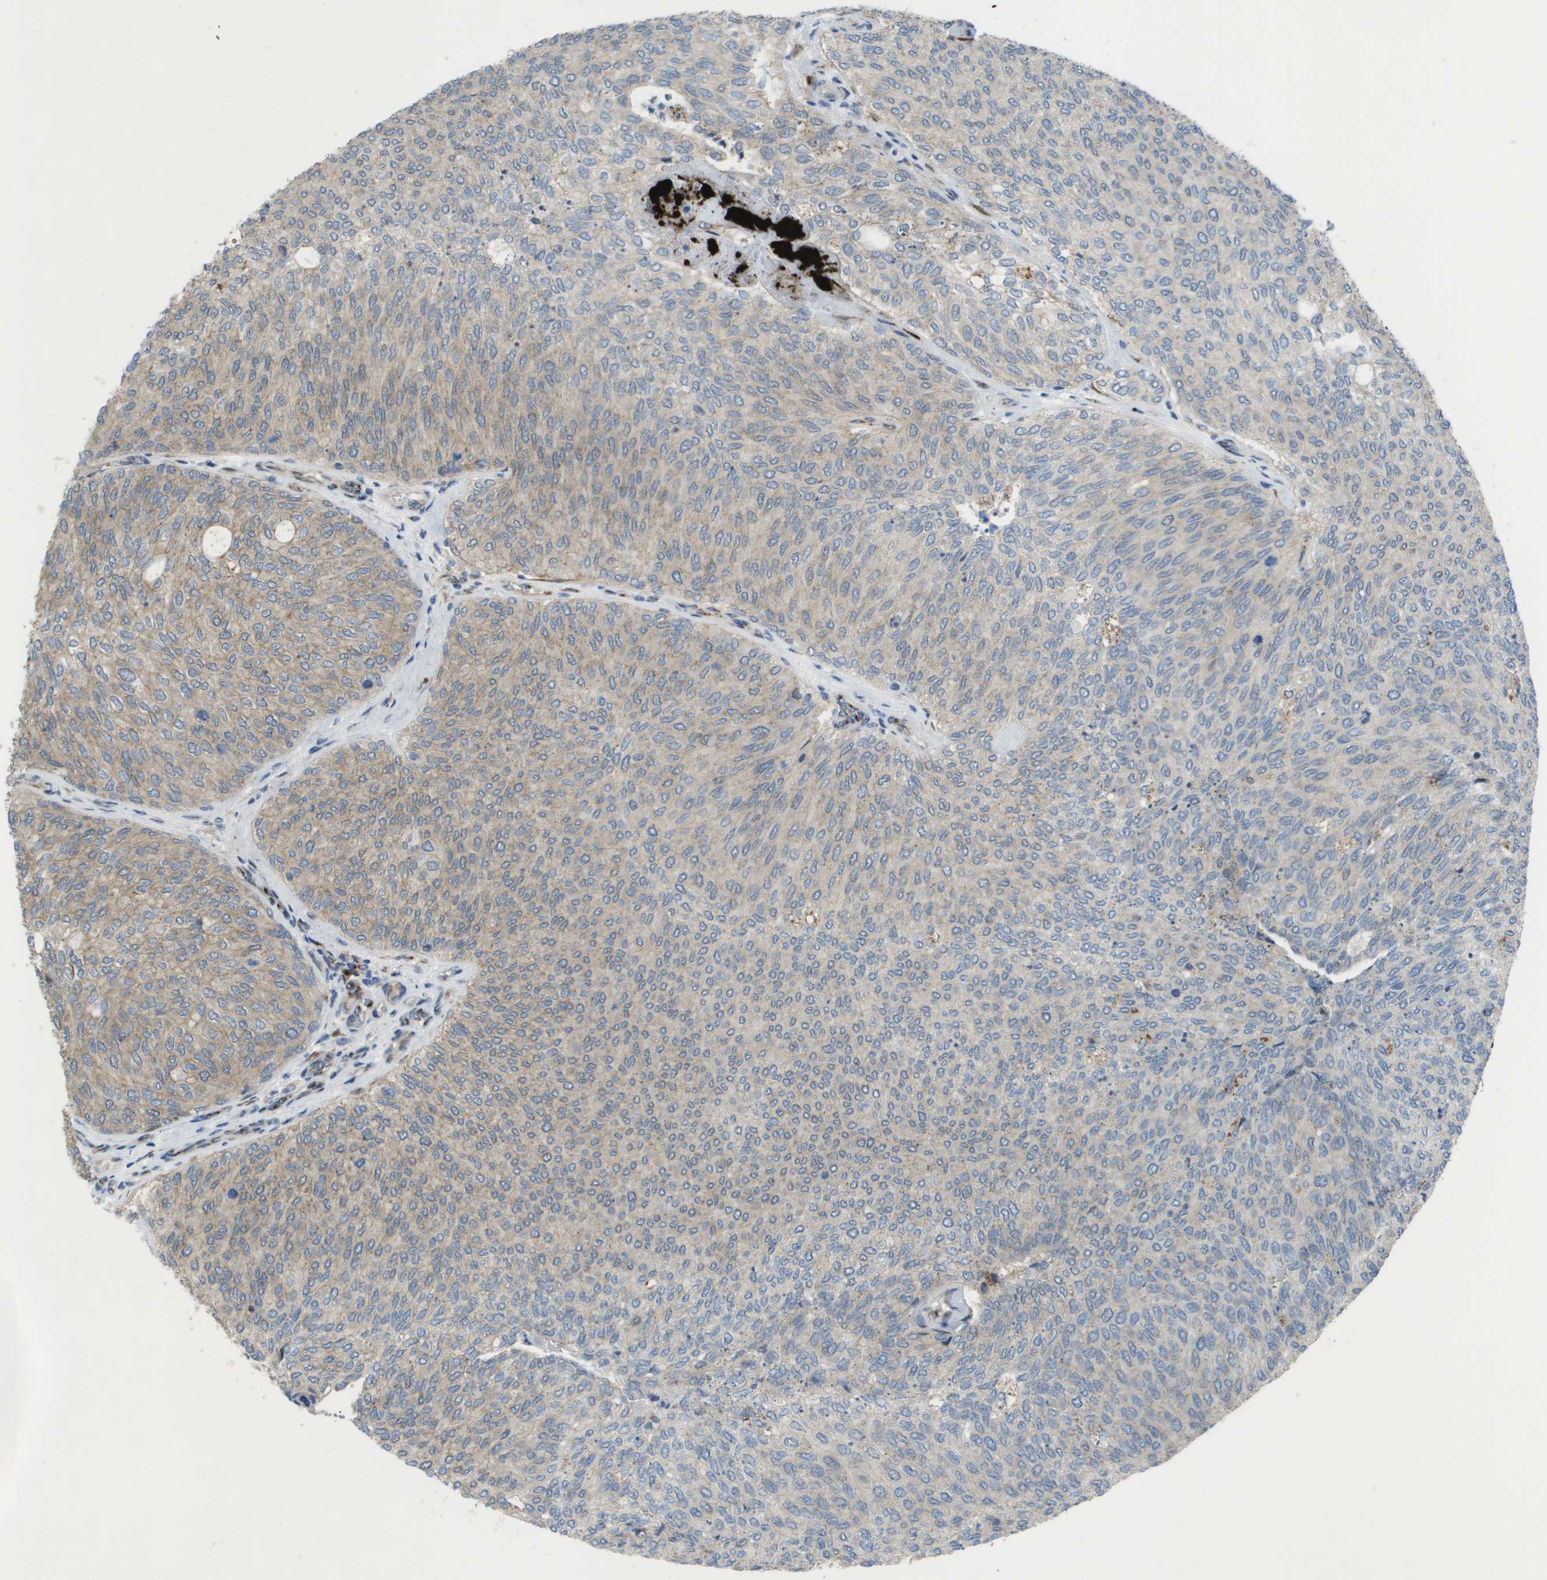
{"staining": {"intensity": "weak", "quantity": "<25%", "location": "cytoplasmic/membranous"}, "tissue": "urothelial cancer", "cell_type": "Tumor cells", "image_type": "cancer", "snomed": [{"axis": "morphology", "description": "Urothelial carcinoma, Low grade"}, {"axis": "topography", "description": "Urinary bladder"}], "caption": "Tumor cells are negative for protein expression in human urothelial carcinoma (low-grade). (DAB immunohistochemistry, high magnification).", "gene": "QSOX2", "patient": {"sex": "female", "age": 79}}